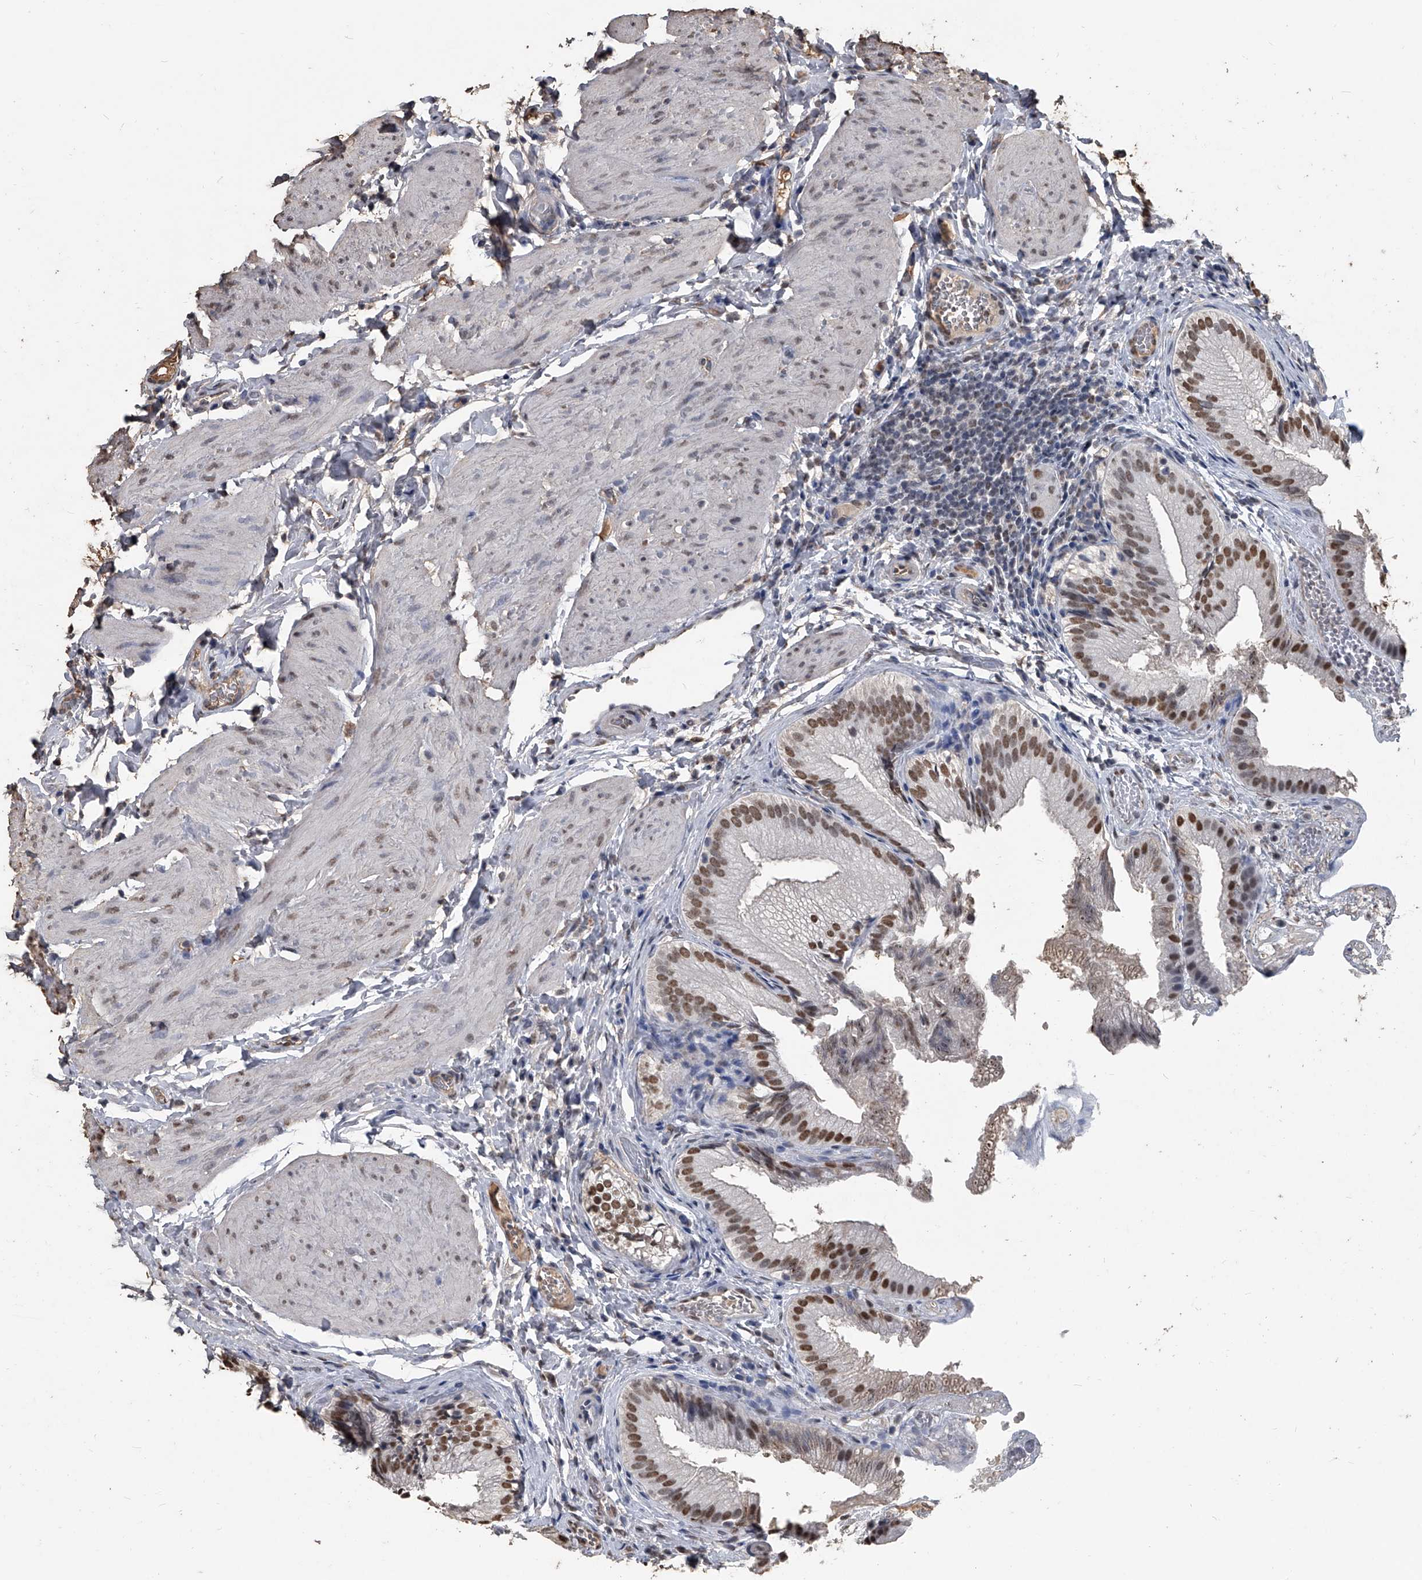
{"staining": {"intensity": "moderate", "quantity": ">75%", "location": "nuclear"}, "tissue": "gallbladder", "cell_type": "Glandular cells", "image_type": "normal", "snomed": [{"axis": "morphology", "description": "Normal tissue, NOS"}, {"axis": "topography", "description": "Gallbladder"}], "caption": "Brown immunohistochemical staining in unremarkable human gallbladder demonstrates moderate nuclear staining in approximately >75% of glandular cells. Ihc stains the protein of interest in brown and the nuclei are stained blue.", "gene": "MATR3", "patient": {"sex": "female", "age": 30}}